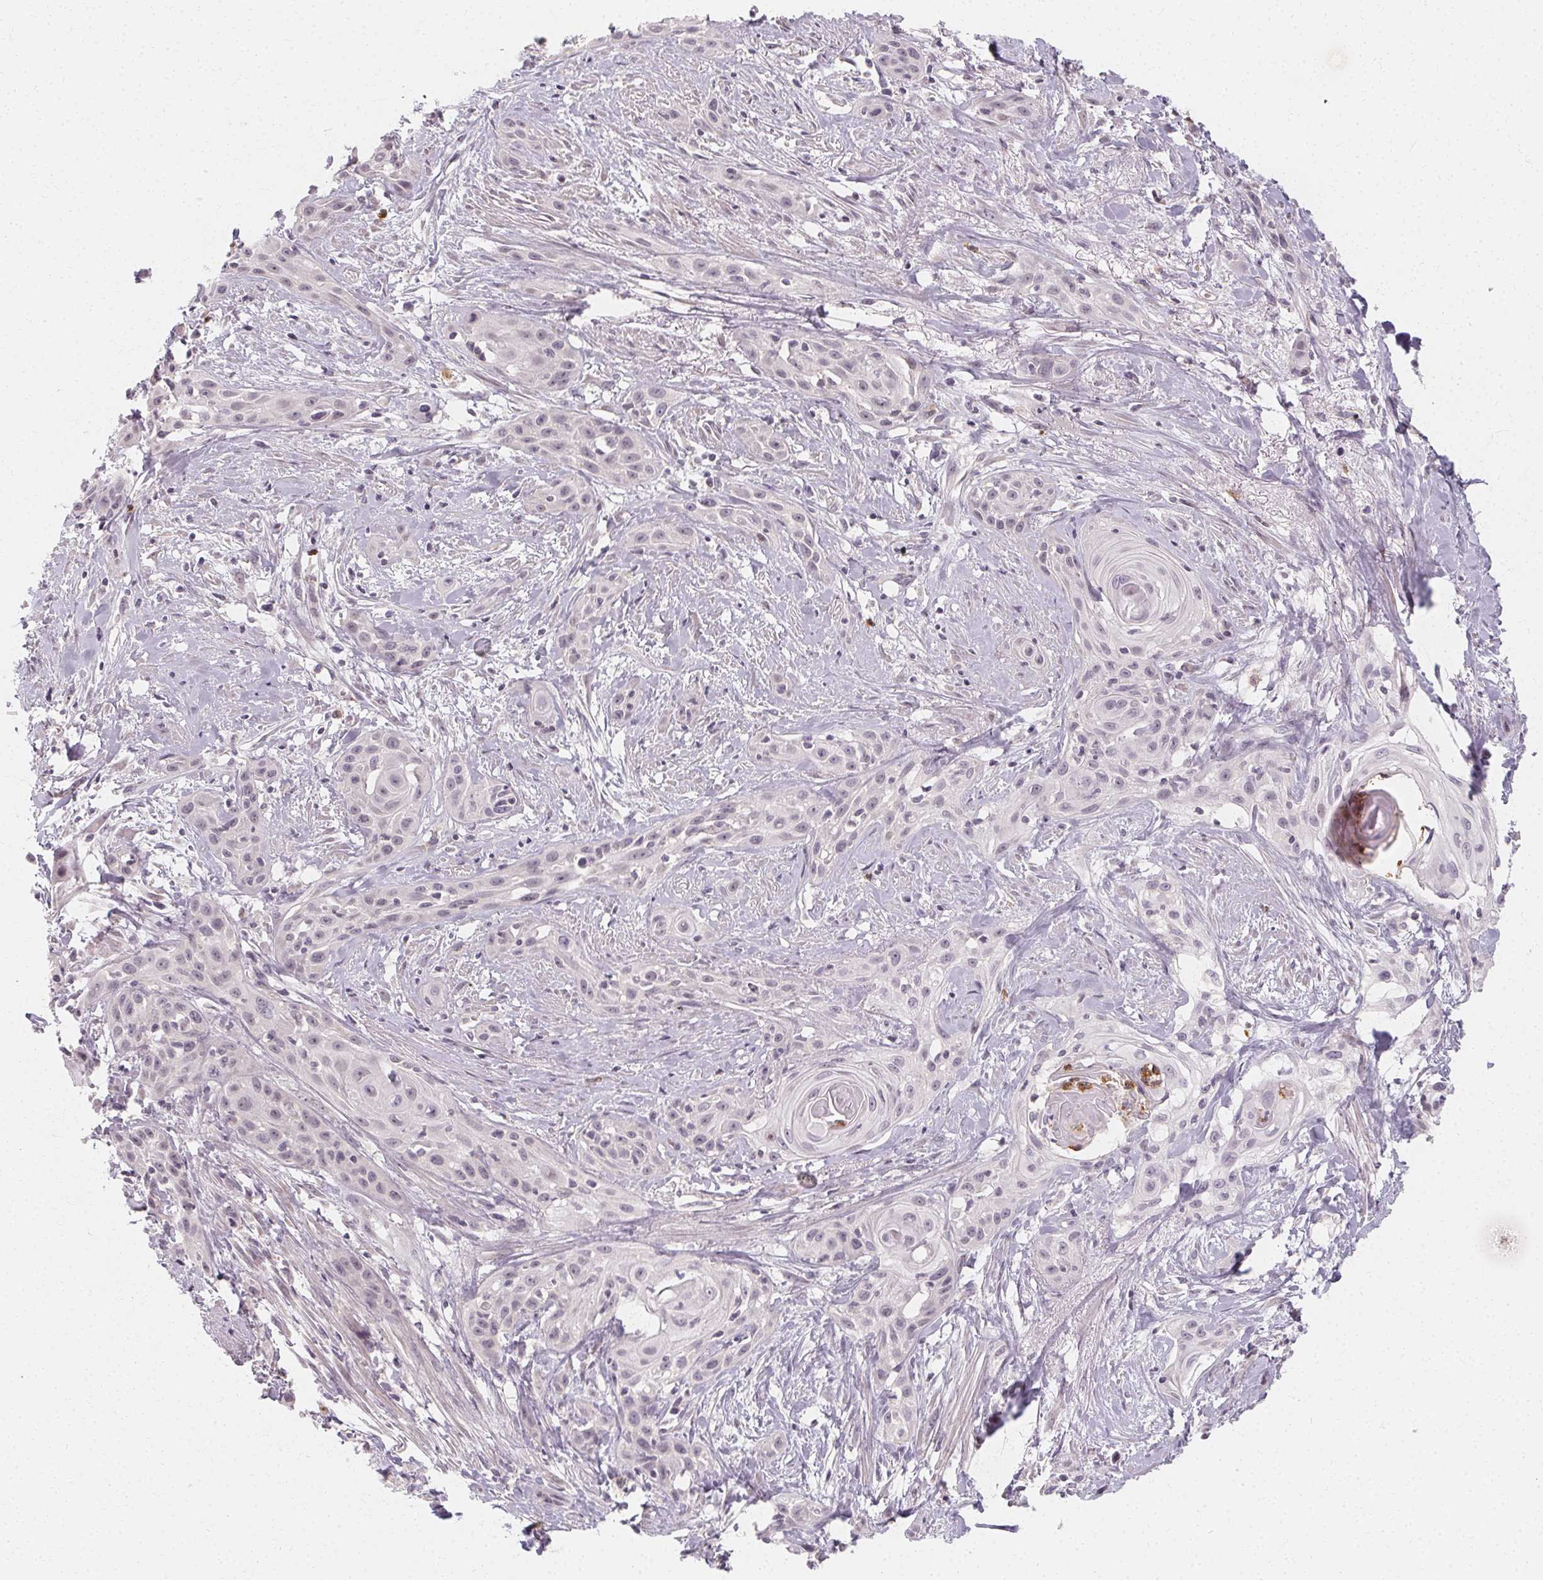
{"staining": {"intensity": "negative", "quantity": "none", "location": "none"}, "tissue": "skin cancer", "cell_type": "Tumor cells", "image_type": "cancer", "snomed": [{"axis": "morphology", "description": "Squamous cell carcinoma, NOS"}, {"axis": "topography", "description": "Skin"}, {"axis": "topography", "description": "Anal"}], "caption": "Immunohistochemistry of human squamous cell carcinoma (skin) shows no expression in tumor cells.", "gene": "CLCNKB", "patient": {"sex": "male", "age": 64}}